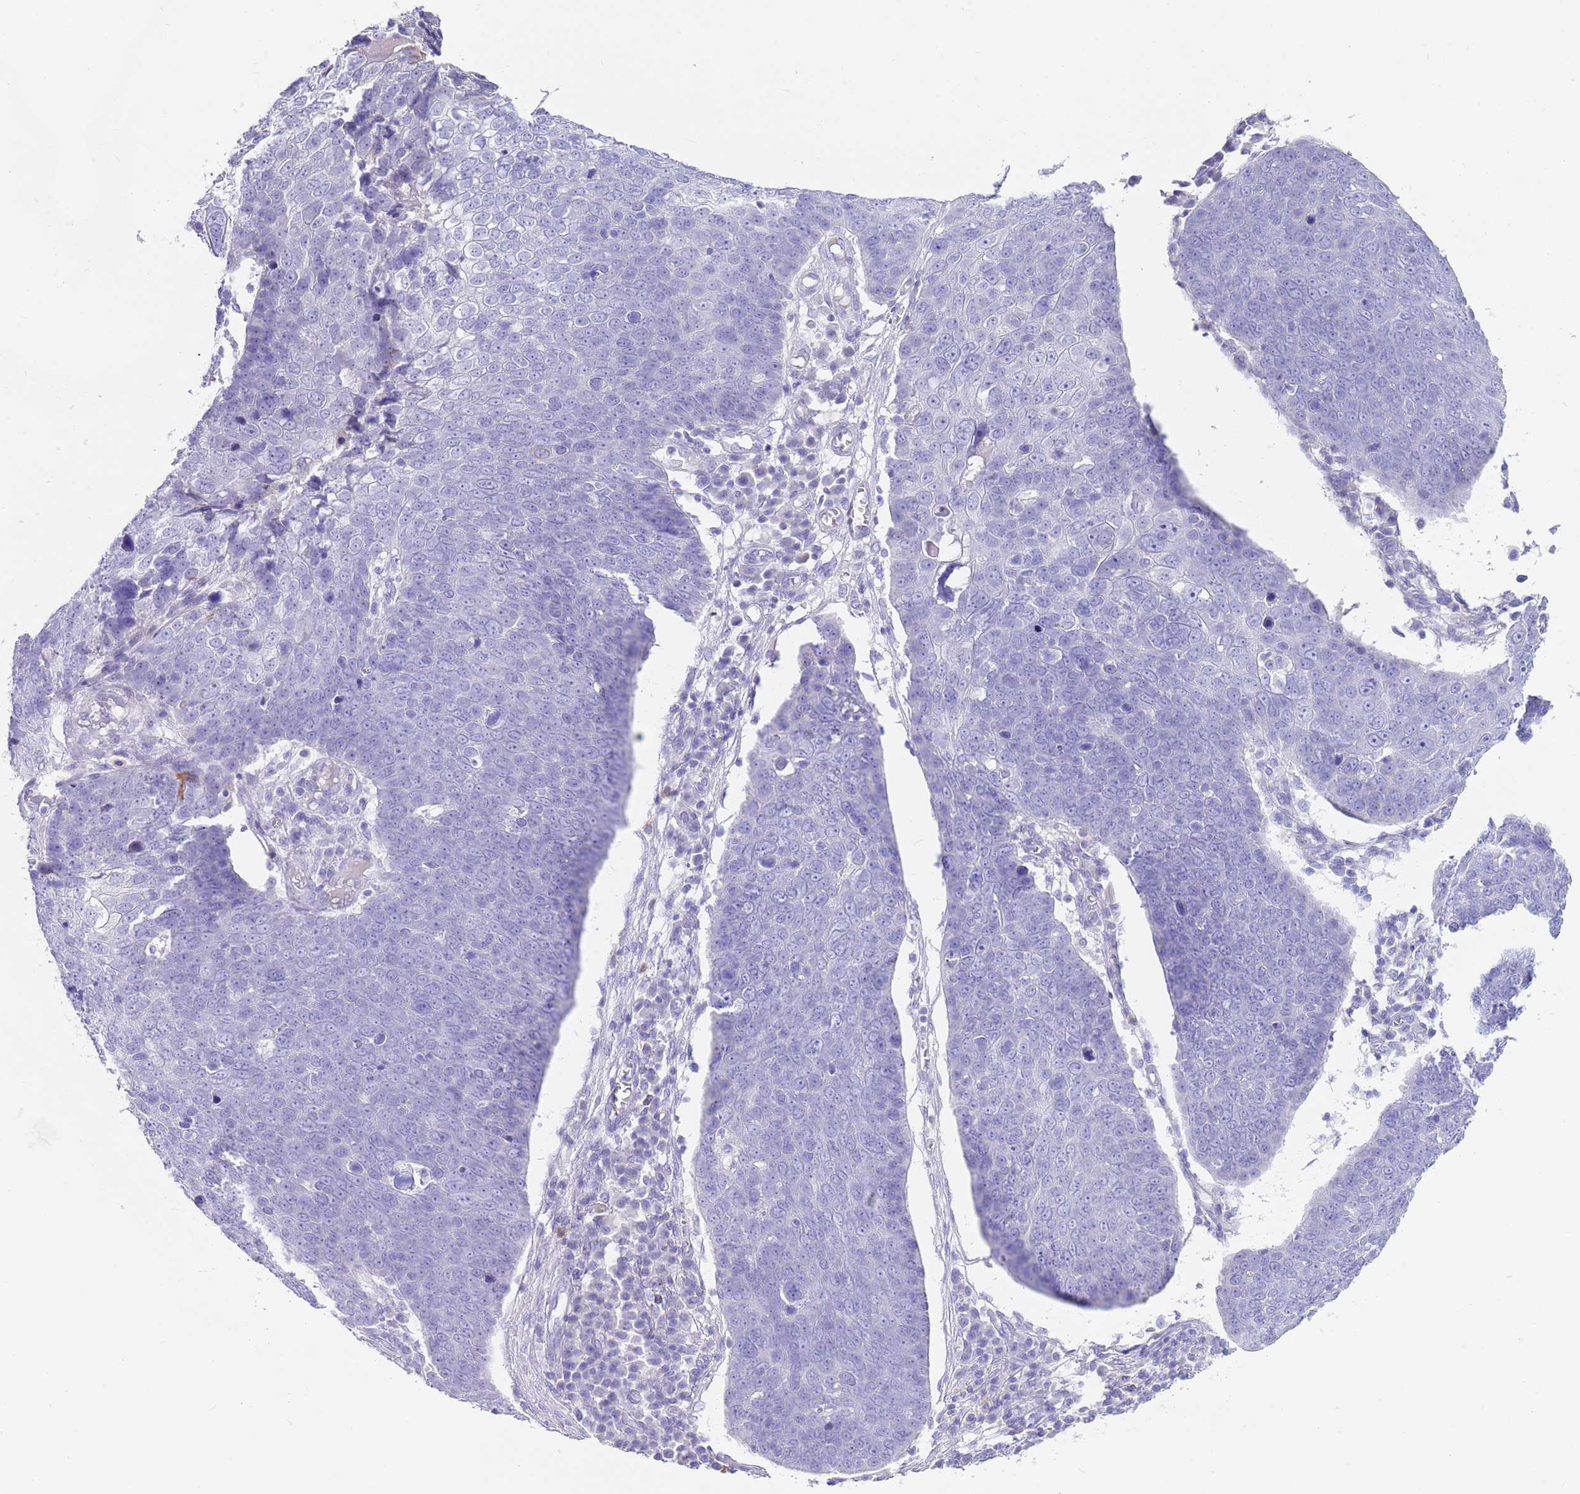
{"staining": {"intensity": "negative", "quantity": "none", "location": "none"}, "tissue": "skin cancer", "cell_type": "Tumor cells", "image_type": "cancer", "snomed": [{"axis": "morphology", "description": "Squamous cell carcinoma, NOS"}, {"axis": "topography", "description": "Skin"}], "caption": "Skin cancer (squamous cell carcinoma) stained for a protein using immunohistochemistry (IHC) demonstrates no positivity tumor cells.", "gene": "CPXM2", "patient": {"sex": "male", "age": 71}}